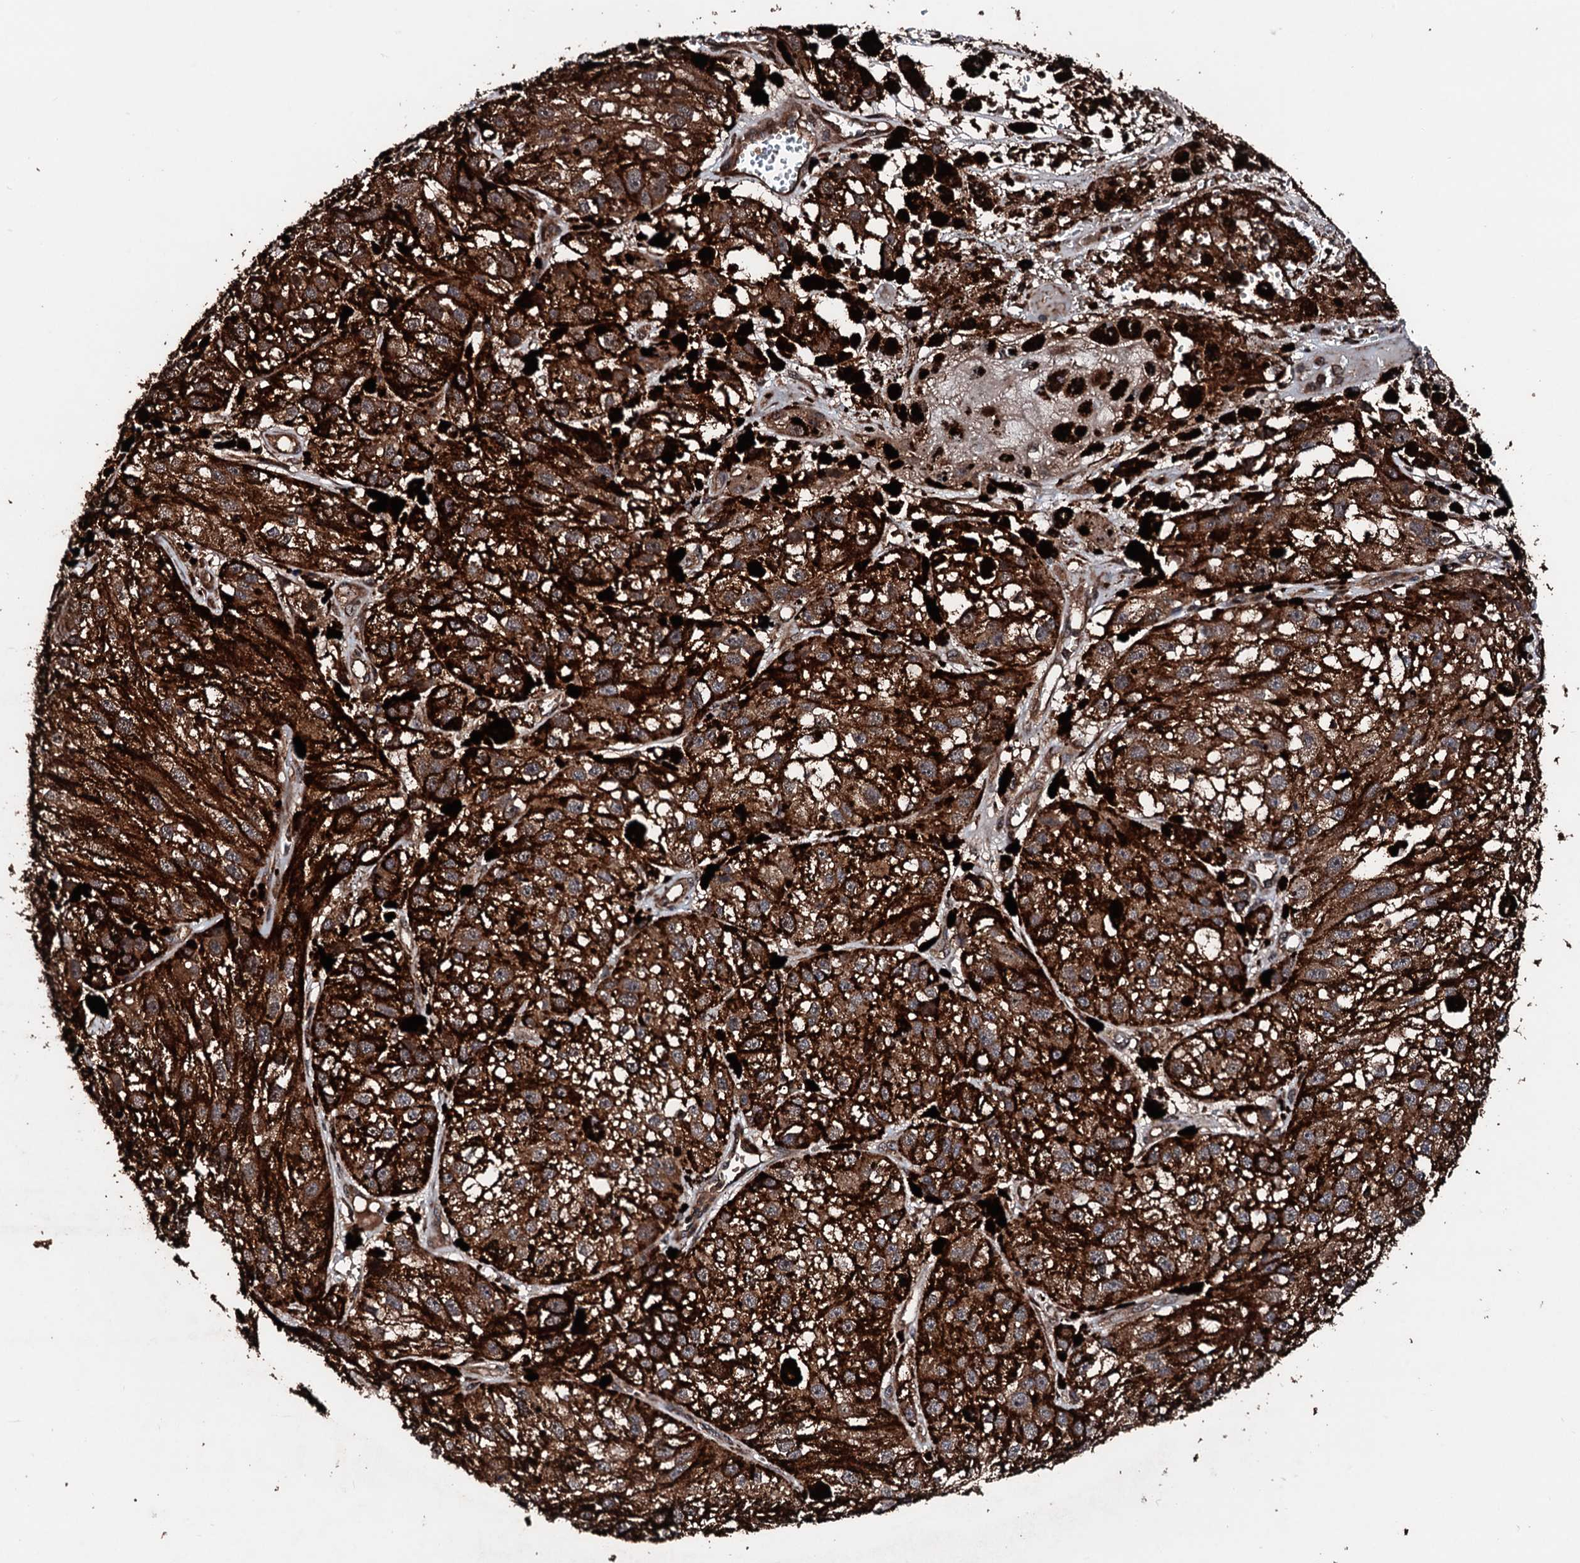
{"staining": {"intensity": "moderate", "quantity": ">75%", "location": "cytoplasmic/membranous"}, "tissue": "melanoma", "cell_type": "Tumor cells", "image_type": "cancer", "snomed": [{"axis": "morphology", "description": "Malignant melanoma, NOS"}, {"axis": "topography", "description": "Skin"}], "caption": "This is an image of IHC staining of melanoma, which shows moderate expression in the cytoplasmic/membranous of tumor cells.", "gene": "KIF18A", "patient": {"sex": "male", "age": 88}}